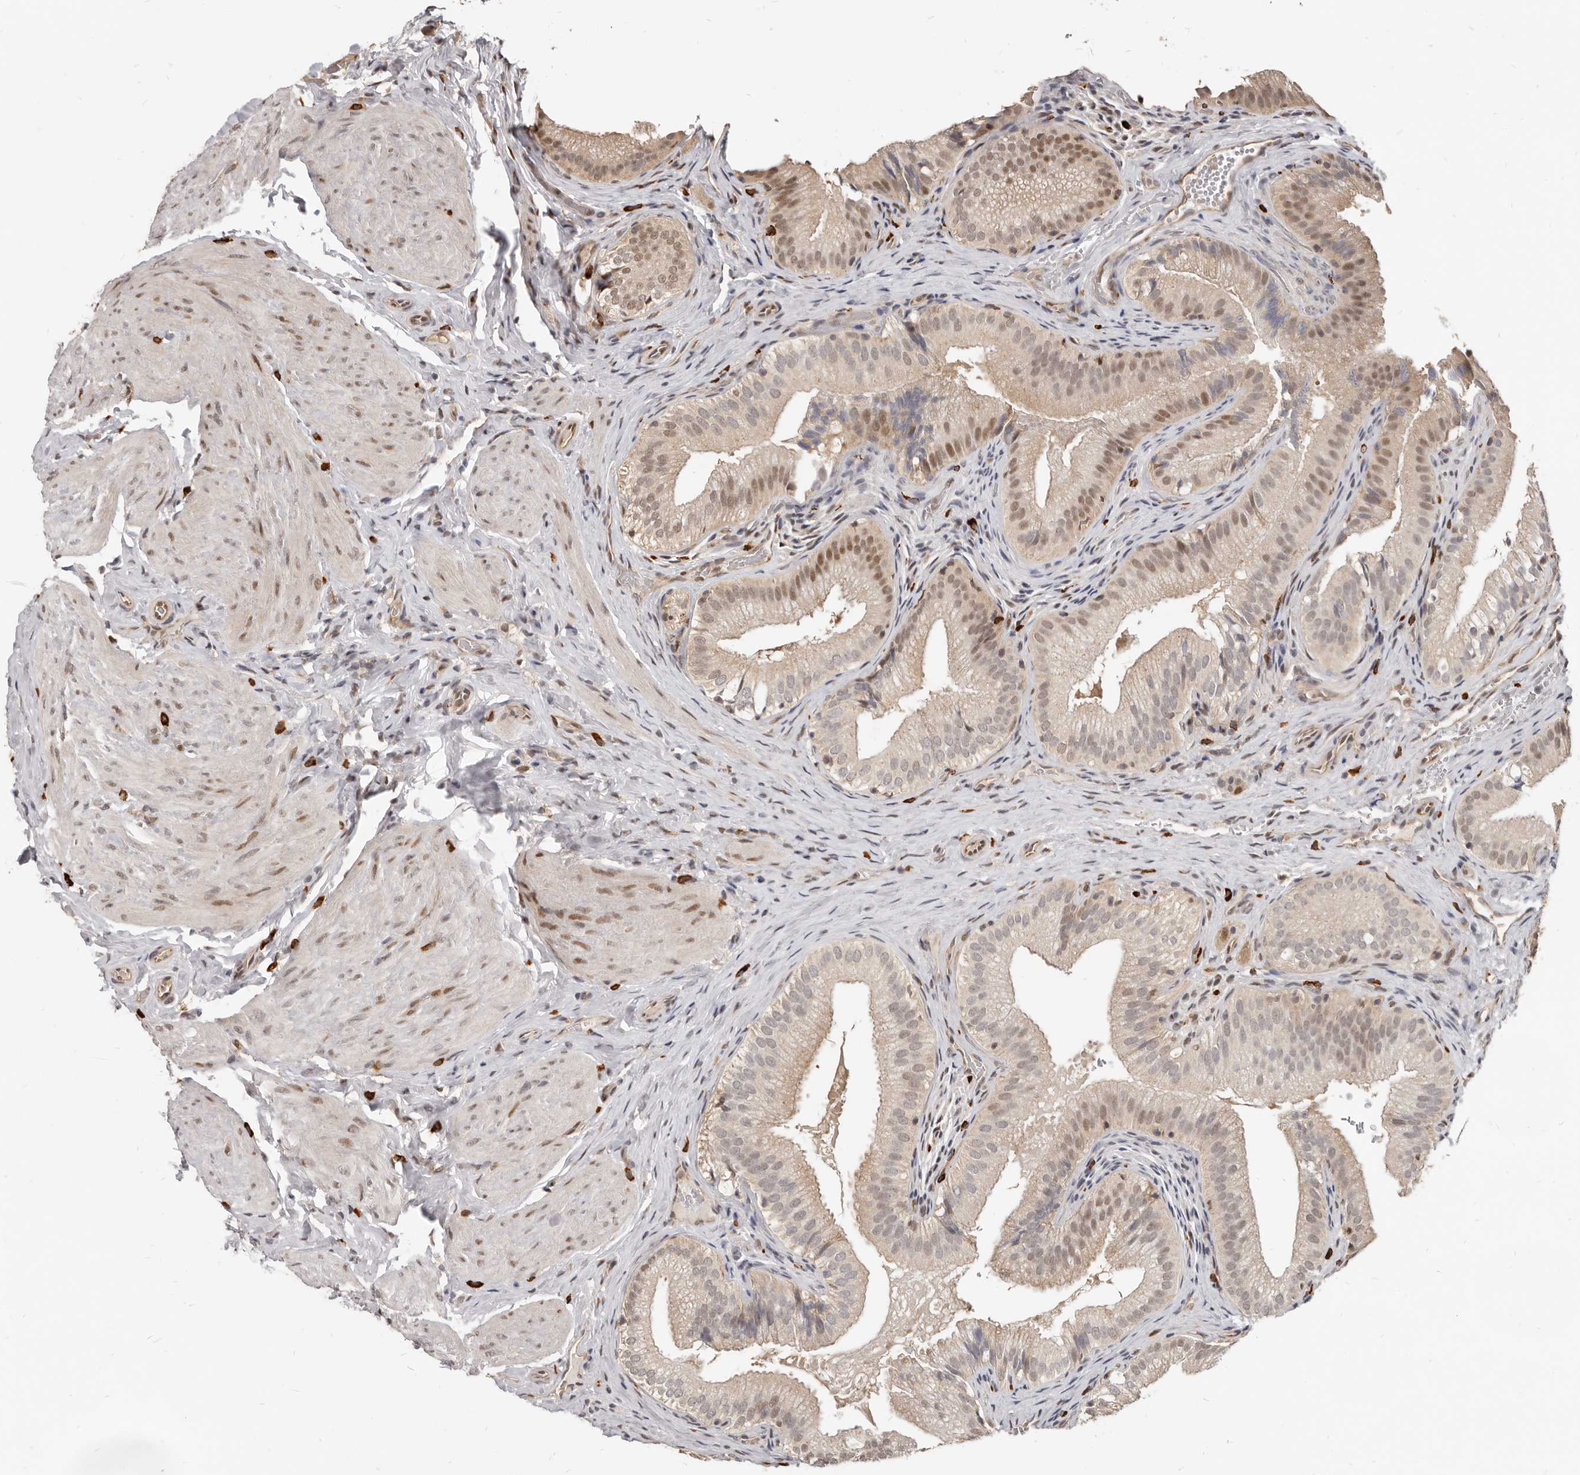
{"staining": {"intensity": "moderate", "quantity": "25%-75%", "location": "nuclear"}, "tissue": "gallbladder", "cell_type": "Glandular cells", "image_type": "normal", "snomed": [{"axis": "morphology", "description": "Normal tissue, NOS"}, {"axis": "topography", "description": "Gallbladder"}], "caption": "The histopathology image displays immunohistochemical staining of unremarkable gallbladder. There is moderate nuclear positivity is appreciated in approximately 25%-75% of glandular cells. The staining was performed using DAB, with brown indicating positive protein expression. Nuclei are stained blue with hematoxylin.", "gene": "ATF5", "patient": {"sex": "female", "age": 30}}